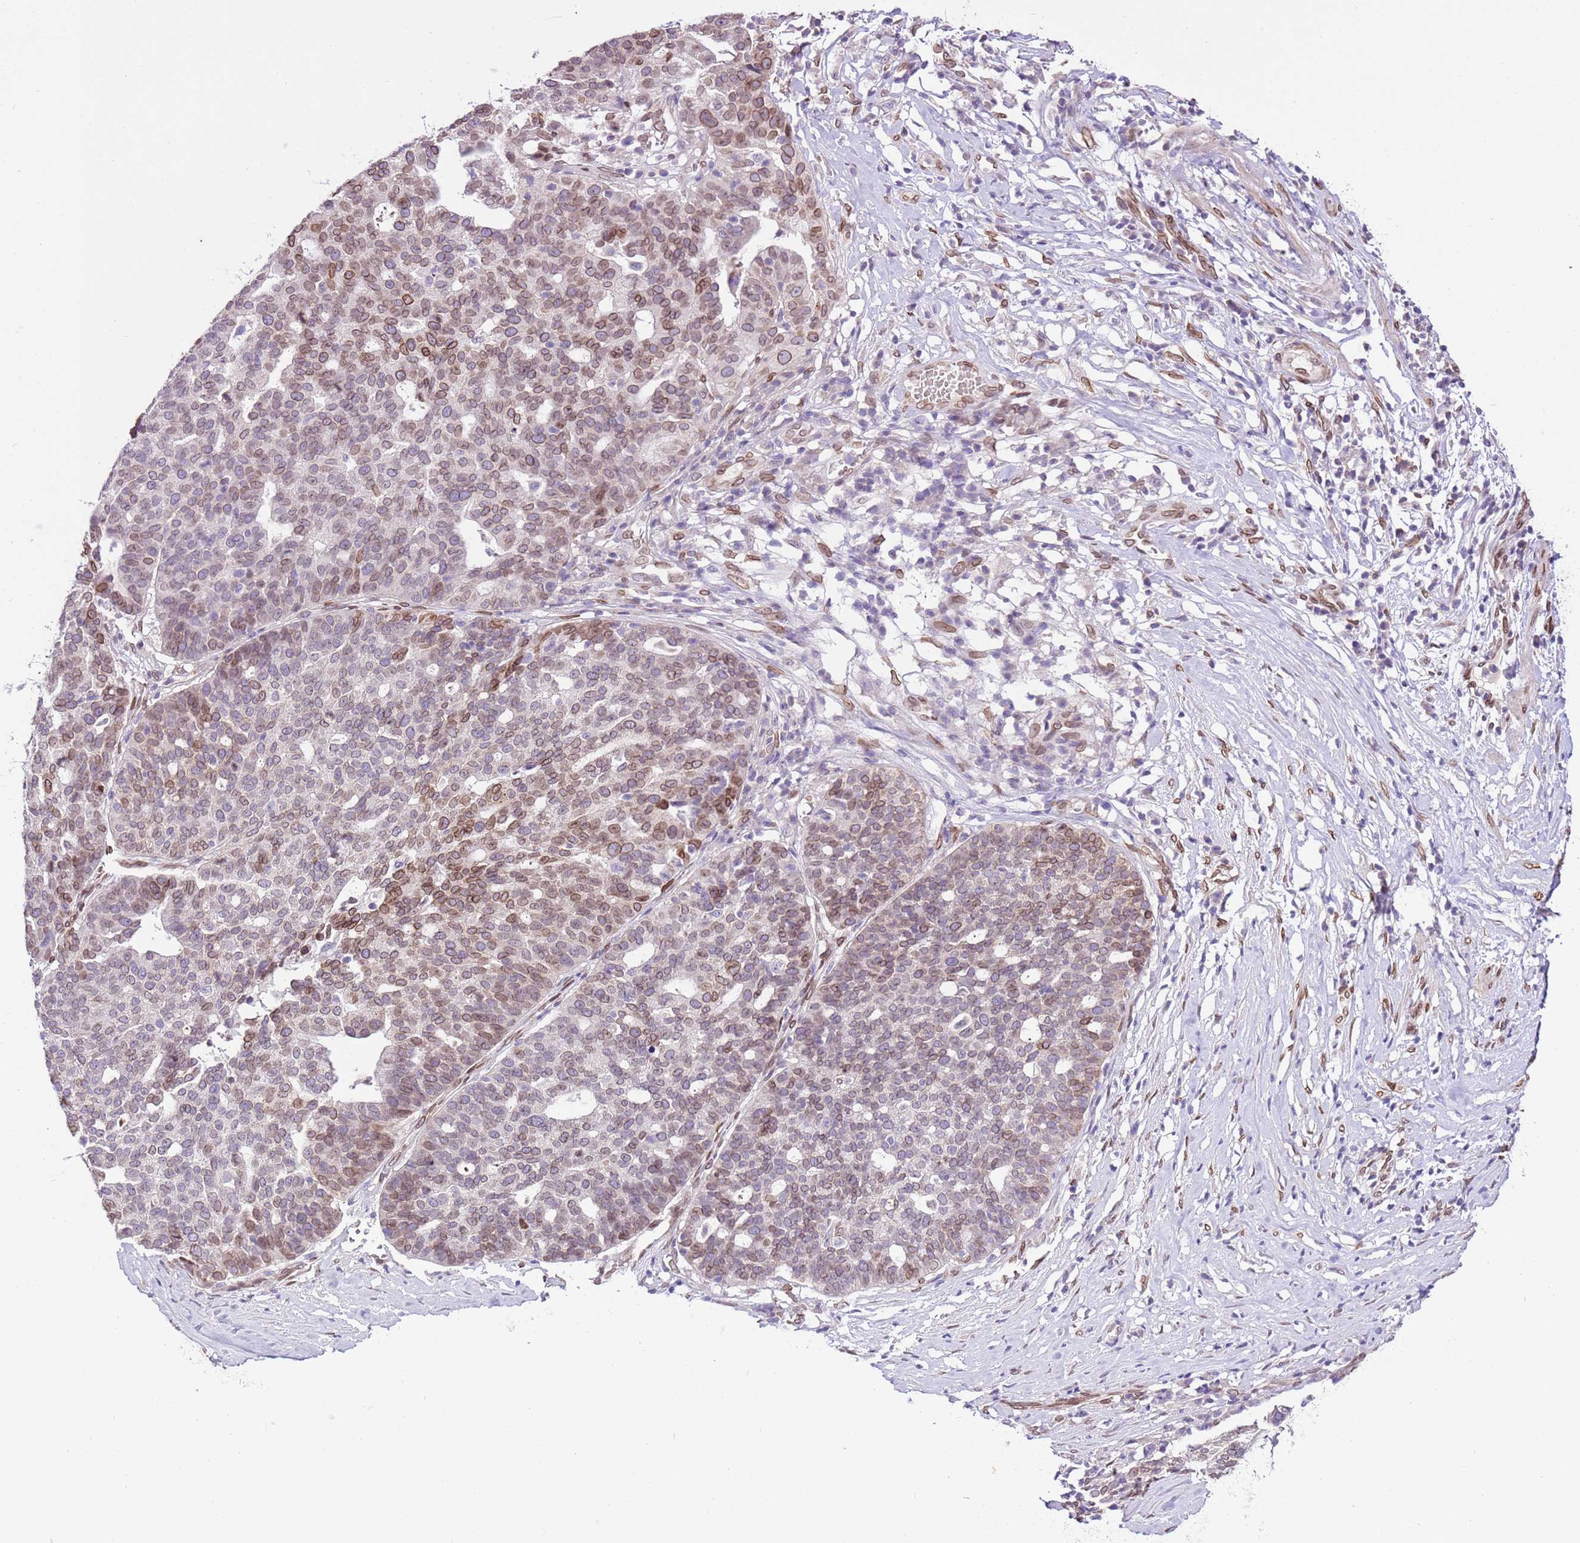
{"staining": {"intensity": "moderate", "quantity": "25%-75%", "location": "cytoplasmic/membranous,nuclear"}, "tissue": "ovarian cancer", "cell_type": "Tumor cells", "image_type": "cancer", "snomed": [{"axis": "morphology", "description": "Cystadenocarcinoma, serous, NOS"}, {"axis": "topography", "description": "Ovary"}], "caption": "IHC histopathology image of neoplastic tissue: serous cystadenocarcinoma (ovarian) stained using immunohistochemistry (IHC) exhibits medium levels of moderate protein expression localized specifically in the cytoplasmic/membranous and nuclear of tumor cells, appearing as a cytoplasmic/membranous and nuclear brown color.", "gene": "TMEM47", "patient": {"sex": "female", "age": 59}}